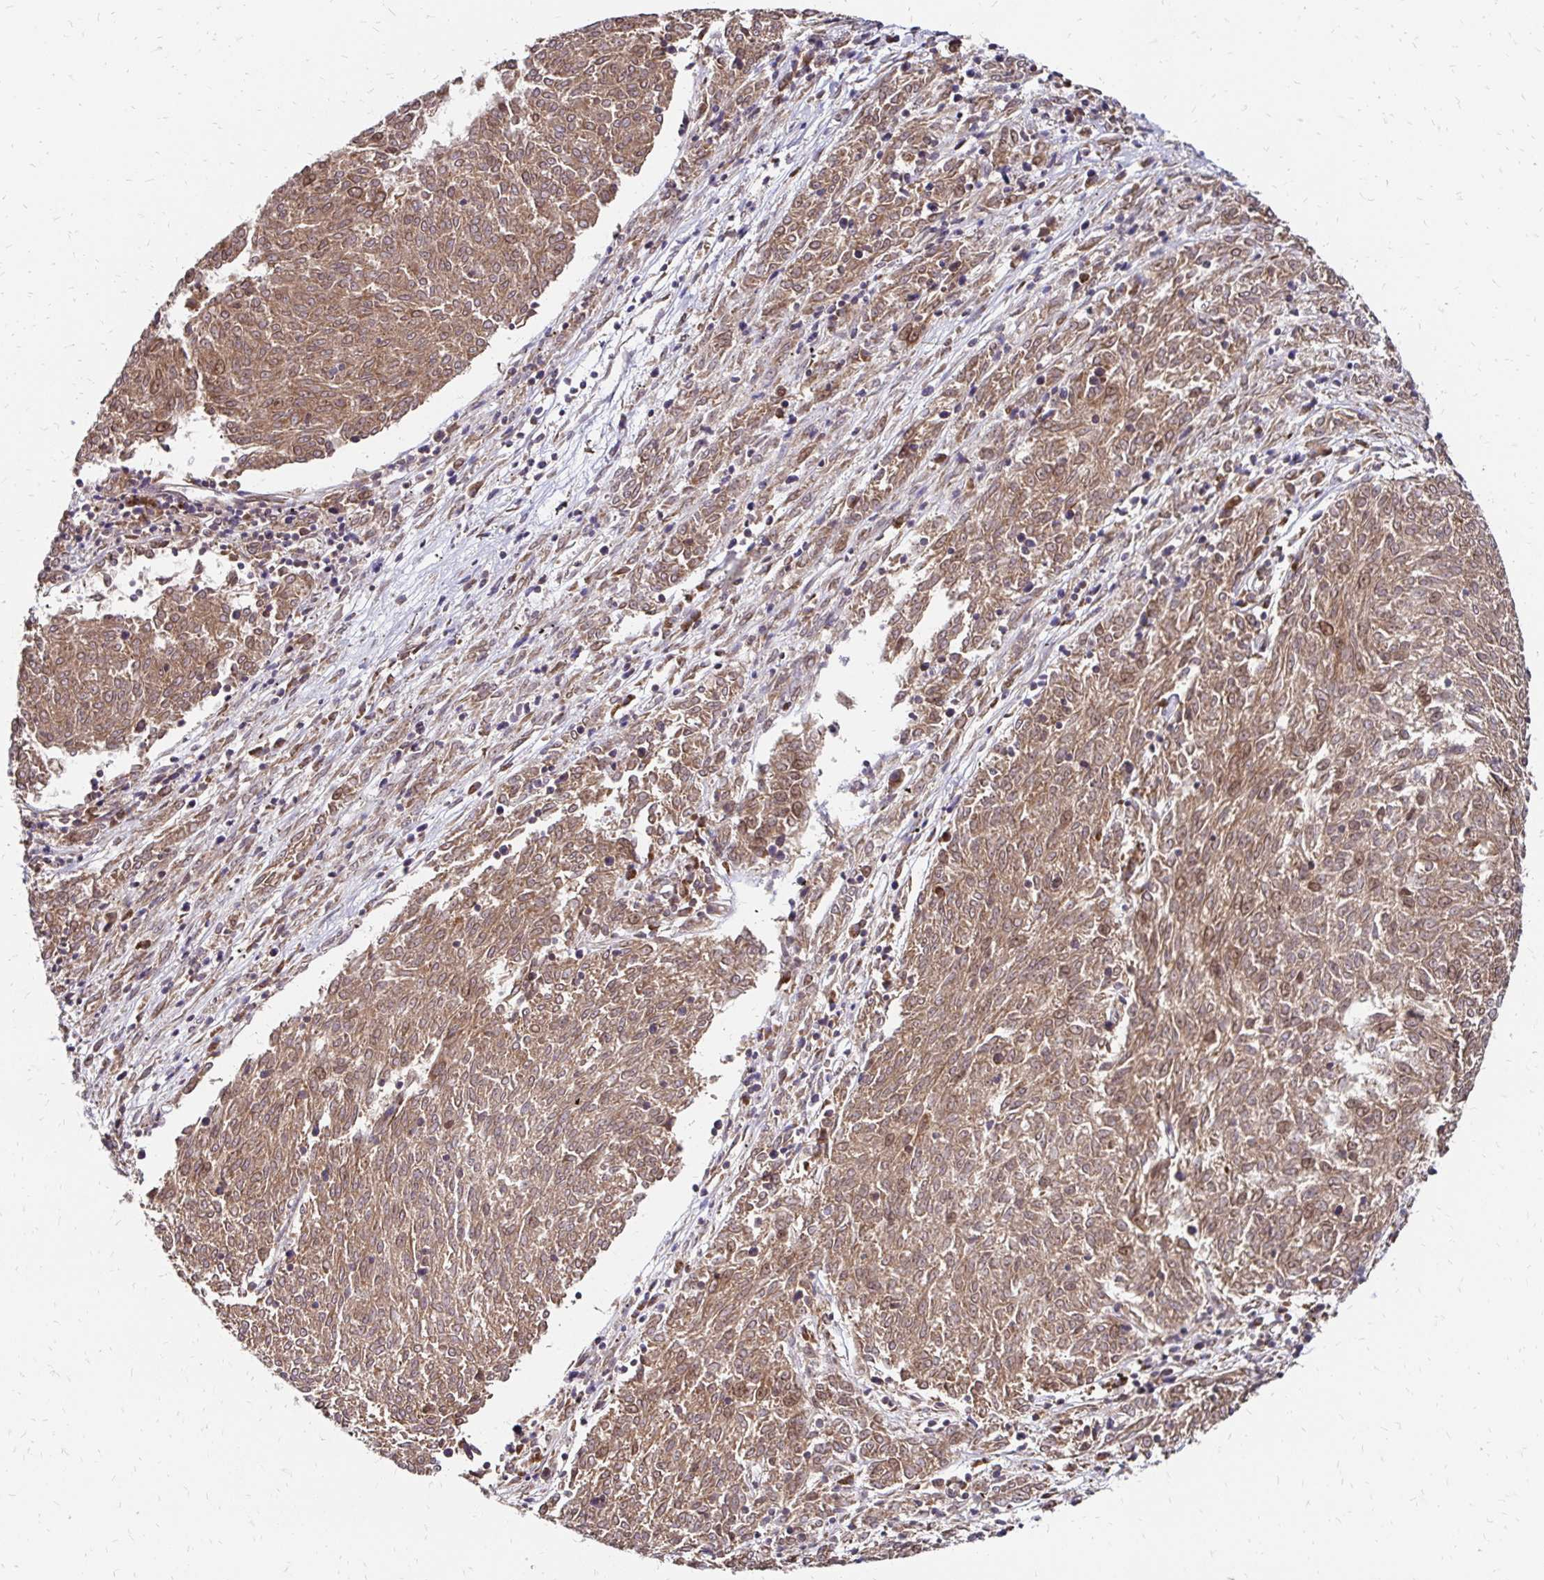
{"staining": {"intensity": "moderate", "quantity": ">75%", "location": "cytoplasmic/membranous"}, "tissue": "melanoma", "cell_type": "Tumor cells", "image_type": "cancer", "snomed": [{"axis": "morphology", "description": "Malignant melanoma, NOS"}, {"axis": "topography", "description": "Skin"}], "caption": "Malignant melanoma was stained to show a protein in brown. There is medium levels of moderate cytoplasmic/membranous staining in approximately >75% of tumor cells. (Brightfield microscopy of DAB IHC at high magnification).", "gene": "ZW10", "patient": {"sex": "female", "age": 72}}